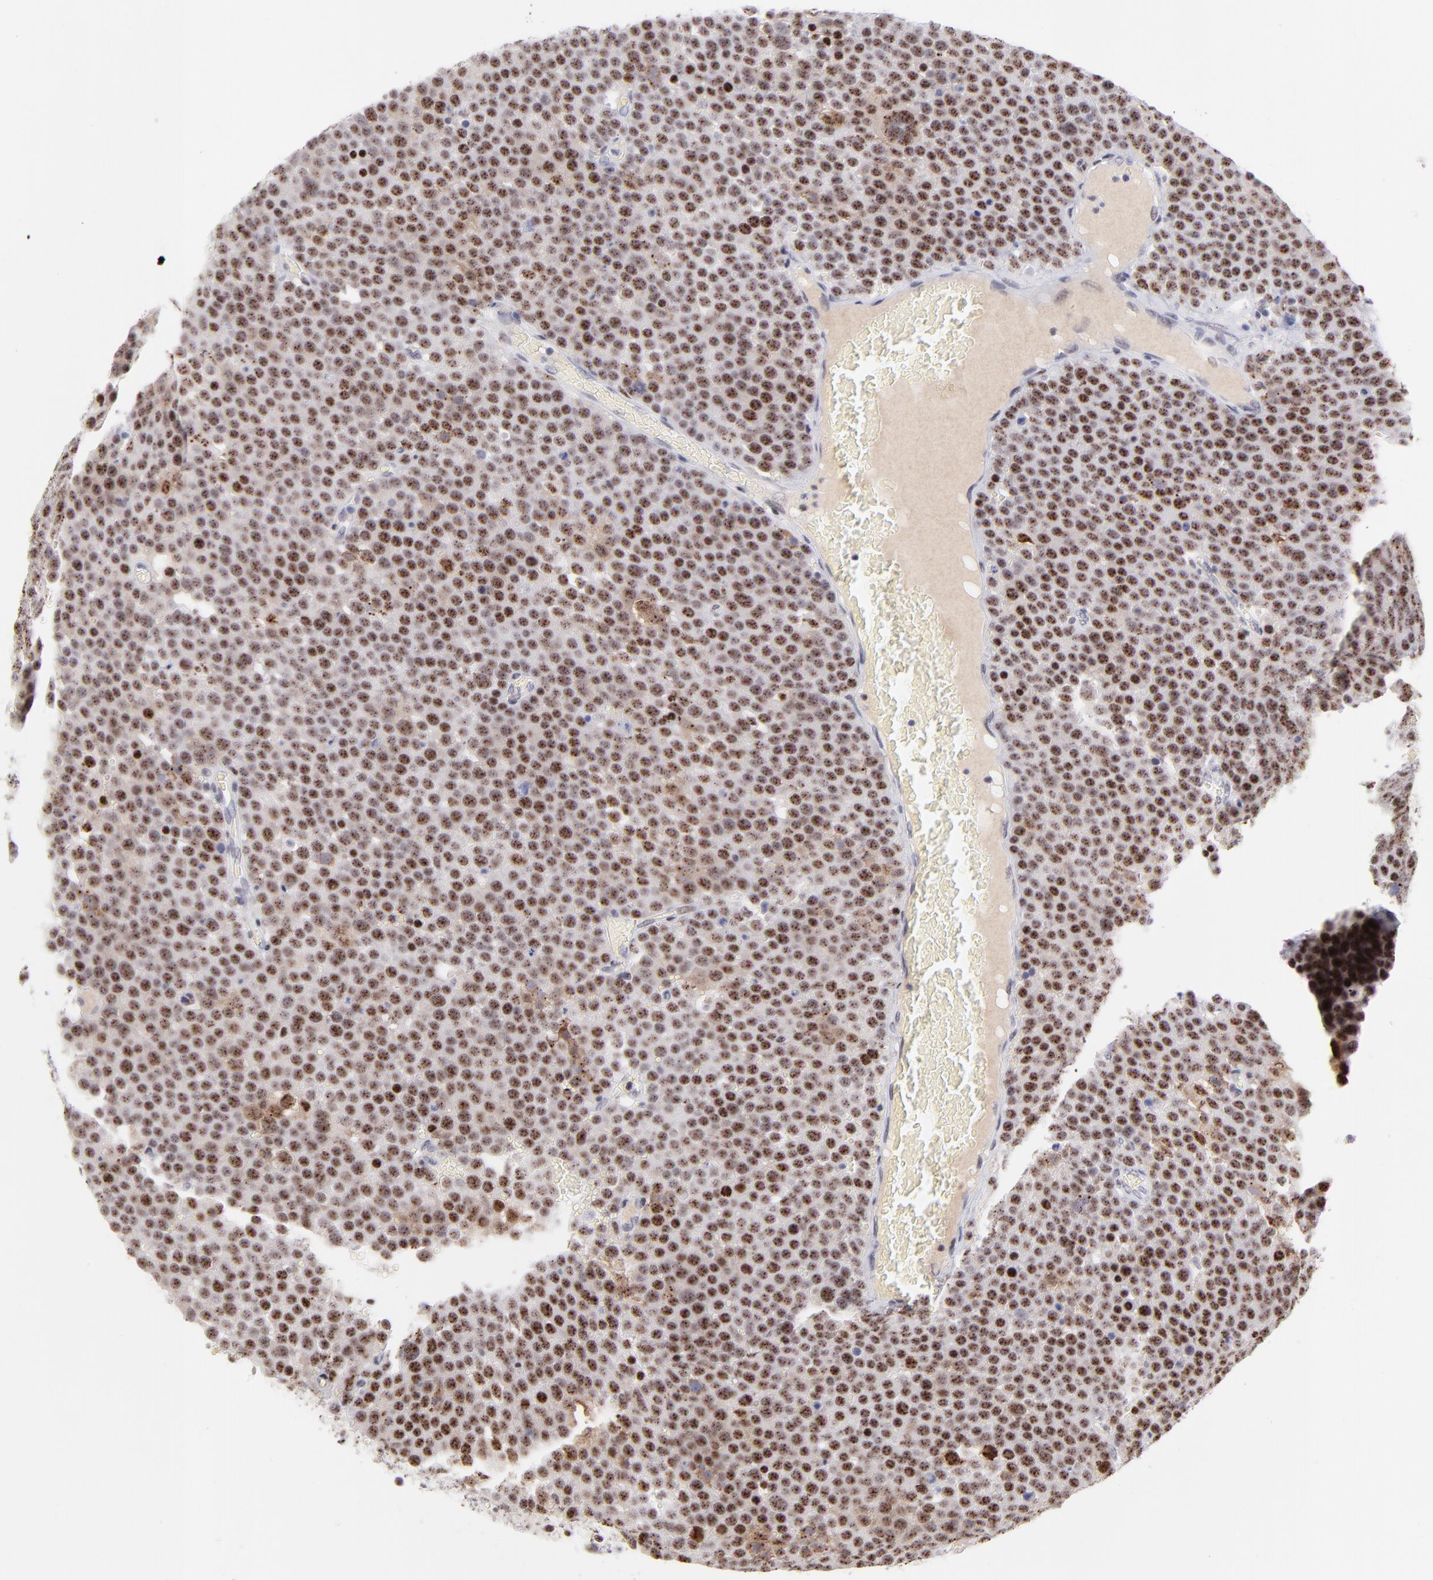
{"staining": {"intensity": "moderate", "quantity": ">75%", "location": "nuclear"}, "tissue": "testis cancer", "cell_type": "Tumor cells", "image_type": "cancer", "snomed": [{"axis": "morphology", "description": "Seminoma, NOS"}, {"axis": "topography", "description": "Testis"}], "caption": "Immunohistochemistry of human testis cancer (seminoma) reveals medium levels of moderate nuclear positivity in about >75% of tumor cells.", "gene": "CDC25C", "patient": {"sex": "male", "age": 71}}